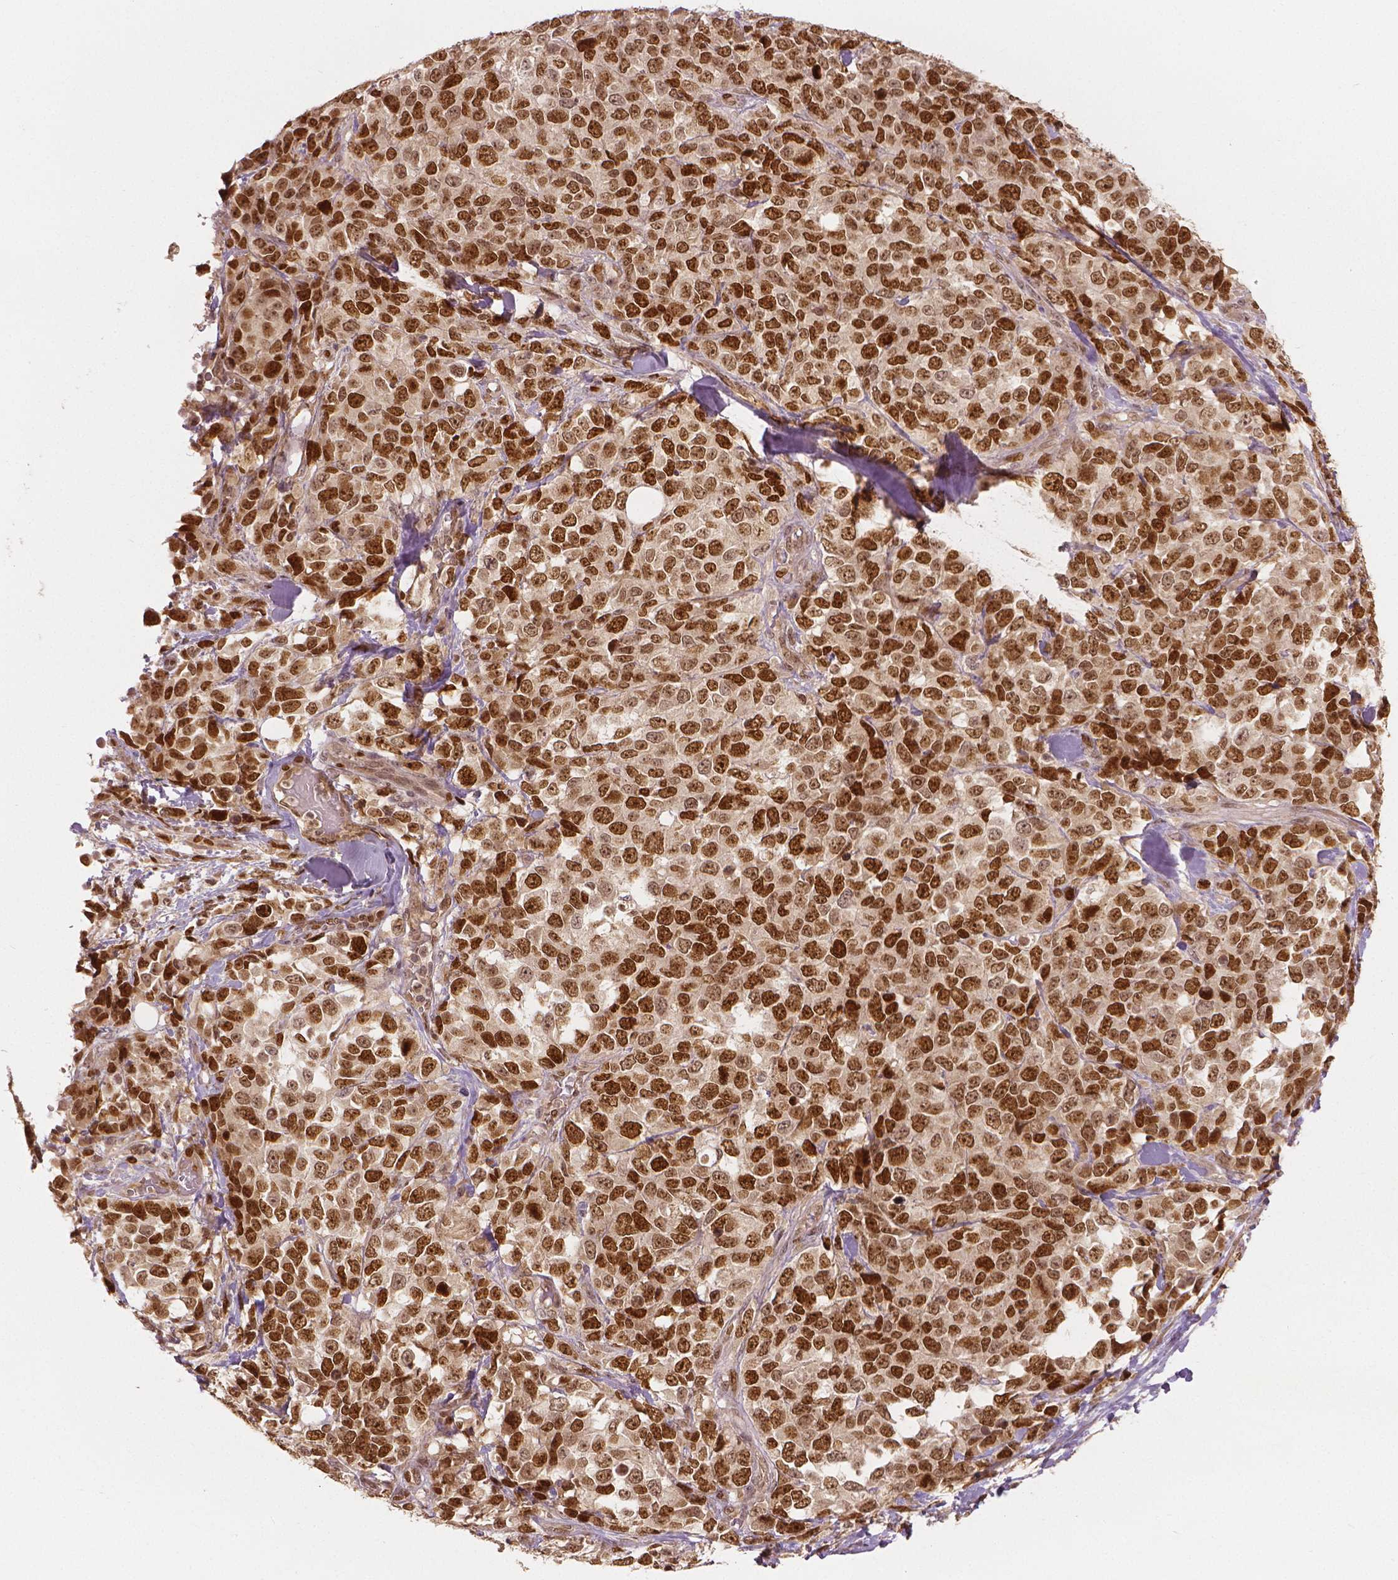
{"staining": {"intensity": "strong", "quantity": ">75%", "location": "nuclear"}, "tissue": "melanoma", "cell_type": "Tumor cells", "image_type": "cancer", "snomed": [{"axis": "morphology", "description": "Malignant melanoma, Metastatic site"}, {"axis": "topography", "description": "Skin"}], "caption": "Human melanoma stained with a protein marker shows strong staining in tumor cells.", "gene": "NSD2", "patient": {"sex": "male", "age": 84}}